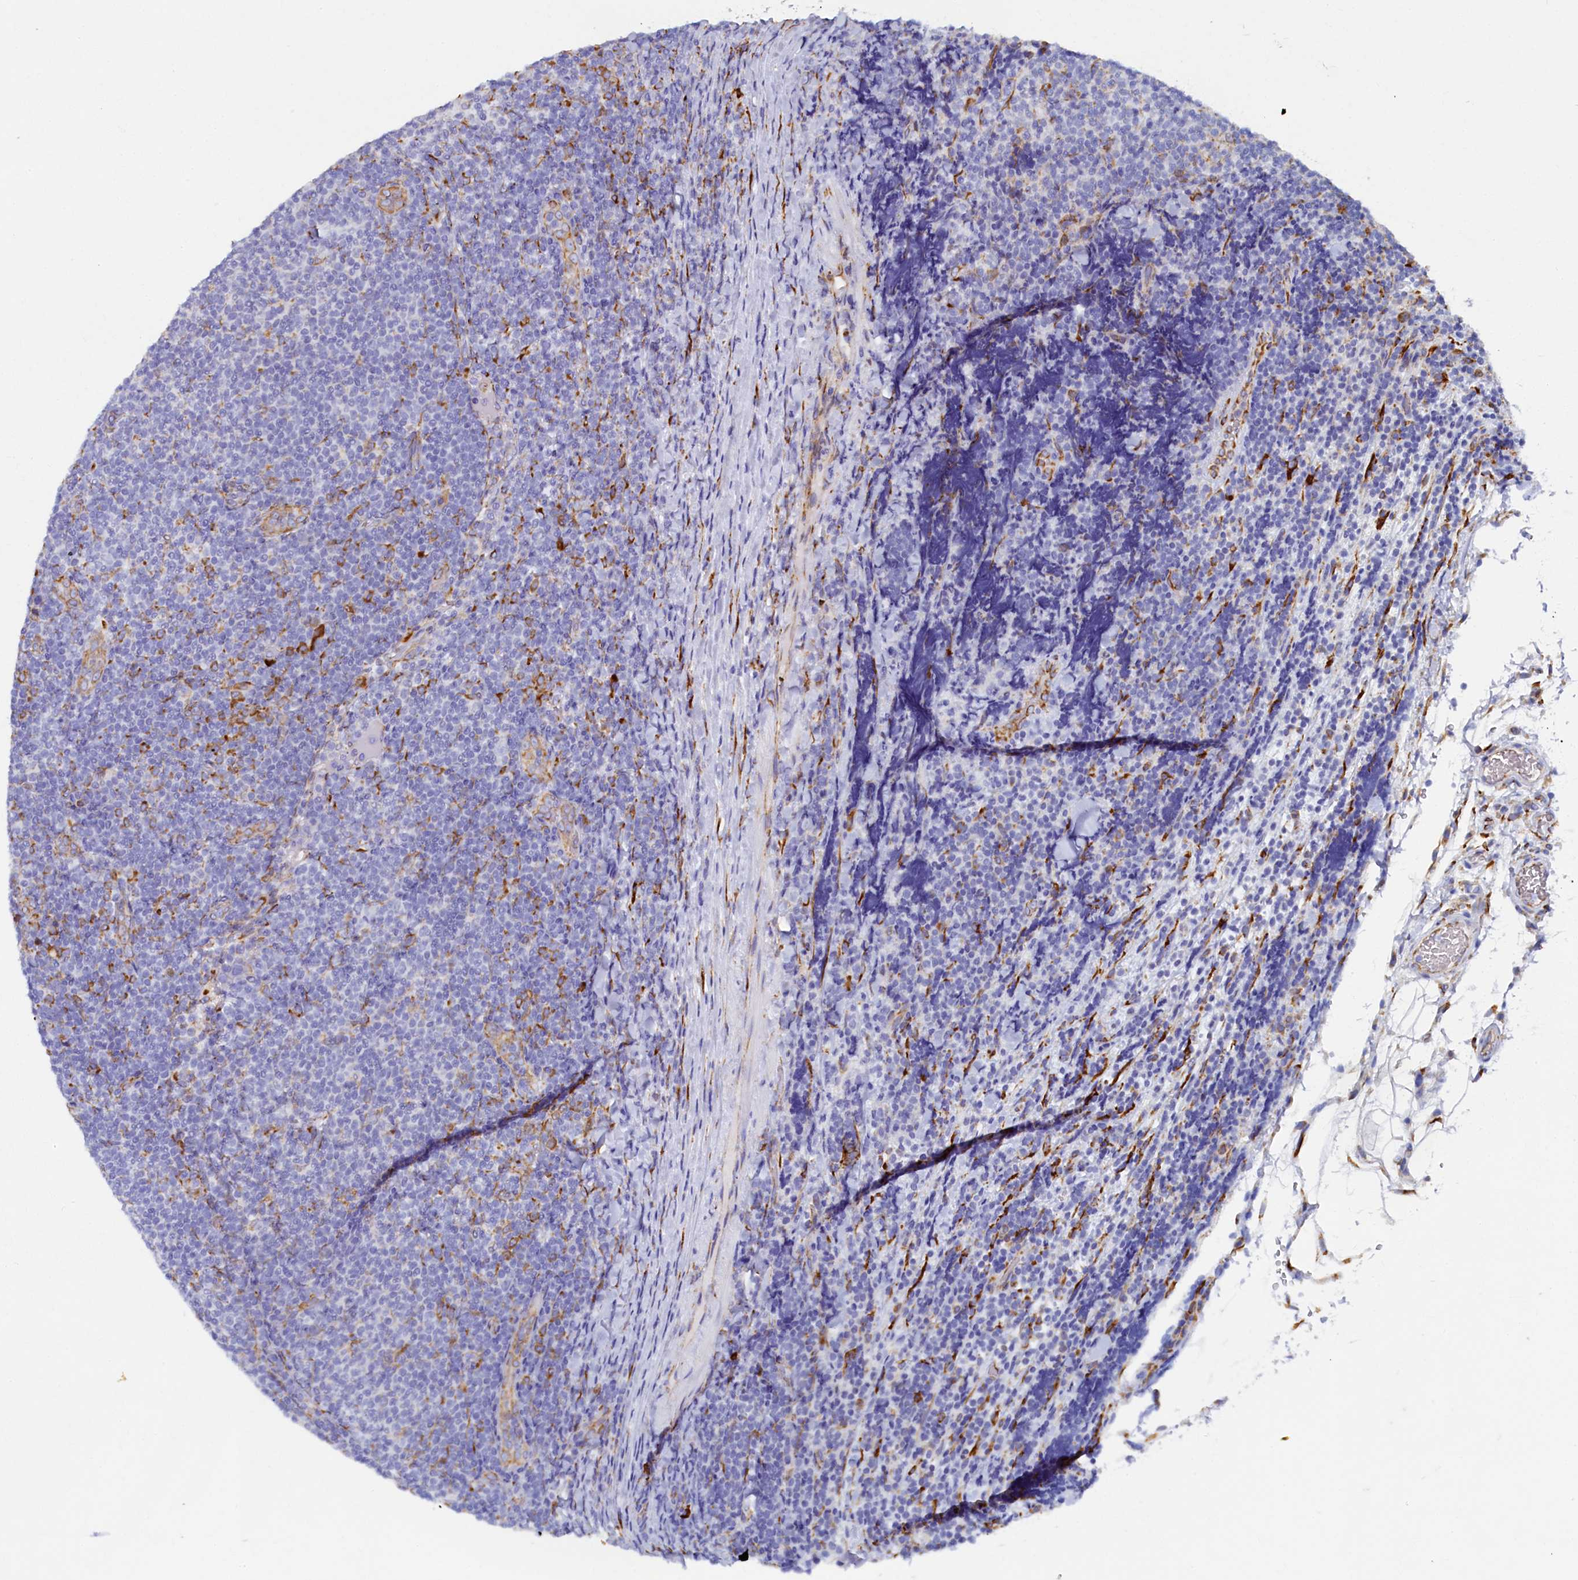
{"staining": {"intensity": "negative", "quantity": "none", "location": "none"}, "tissue": "lymphoma", "cell_type": "Tumor cells", "image_type": "cancer", "snomed": [{"axis": "morphology", "description": "Malignant lymphoma, non-Hodgkin's type, Low grade"}, {"axis": "topography", "description": "Lymph node"}], "caption": "Histopathology image shows no protein positivity in tumor cells of lymphoma tissue.", "gene": "TMEM18", "patient": {"sex": "male", "age": 66}}